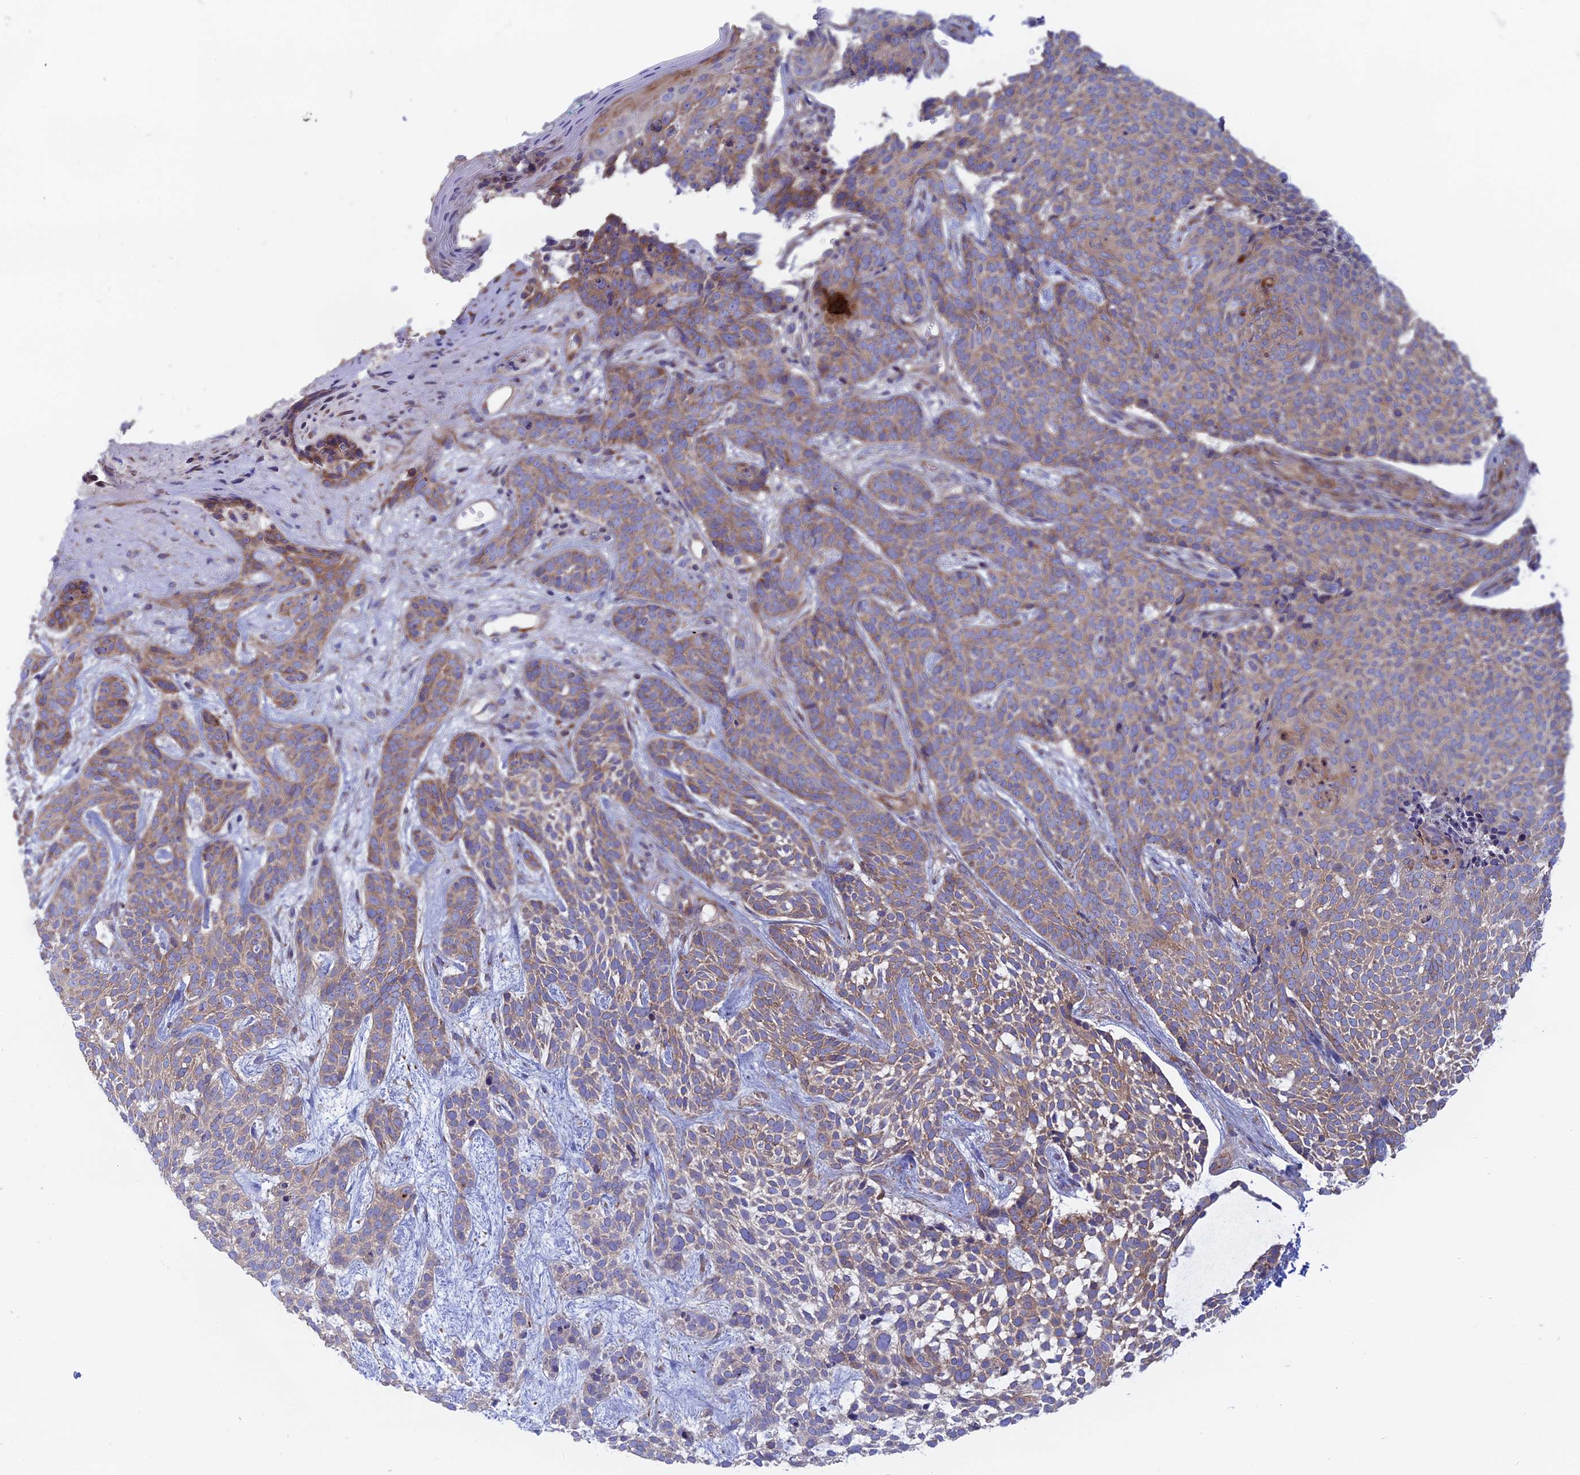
{"staining": {"intensity": "weak", "quantity": ">75%", "location": "cytoplasmic/membranous"}, "tissue": "skin cancer", "cell_type": "Tumor cells", "image_type": "cancer", "snomed": [{"axis": "morphology", "description": "Basal cell carcinoma"}, {"axis": "topography", "description": "Skin"}], "caption": "Immunohistochemical staining of human skin cancer (basal cell carcinoma) reveals weak cytoplasmic/membranous protein staining in approximately >75% of tumor cells.", "gene": "MYO5B", "patient": {"sex": "male", "age": 71}}